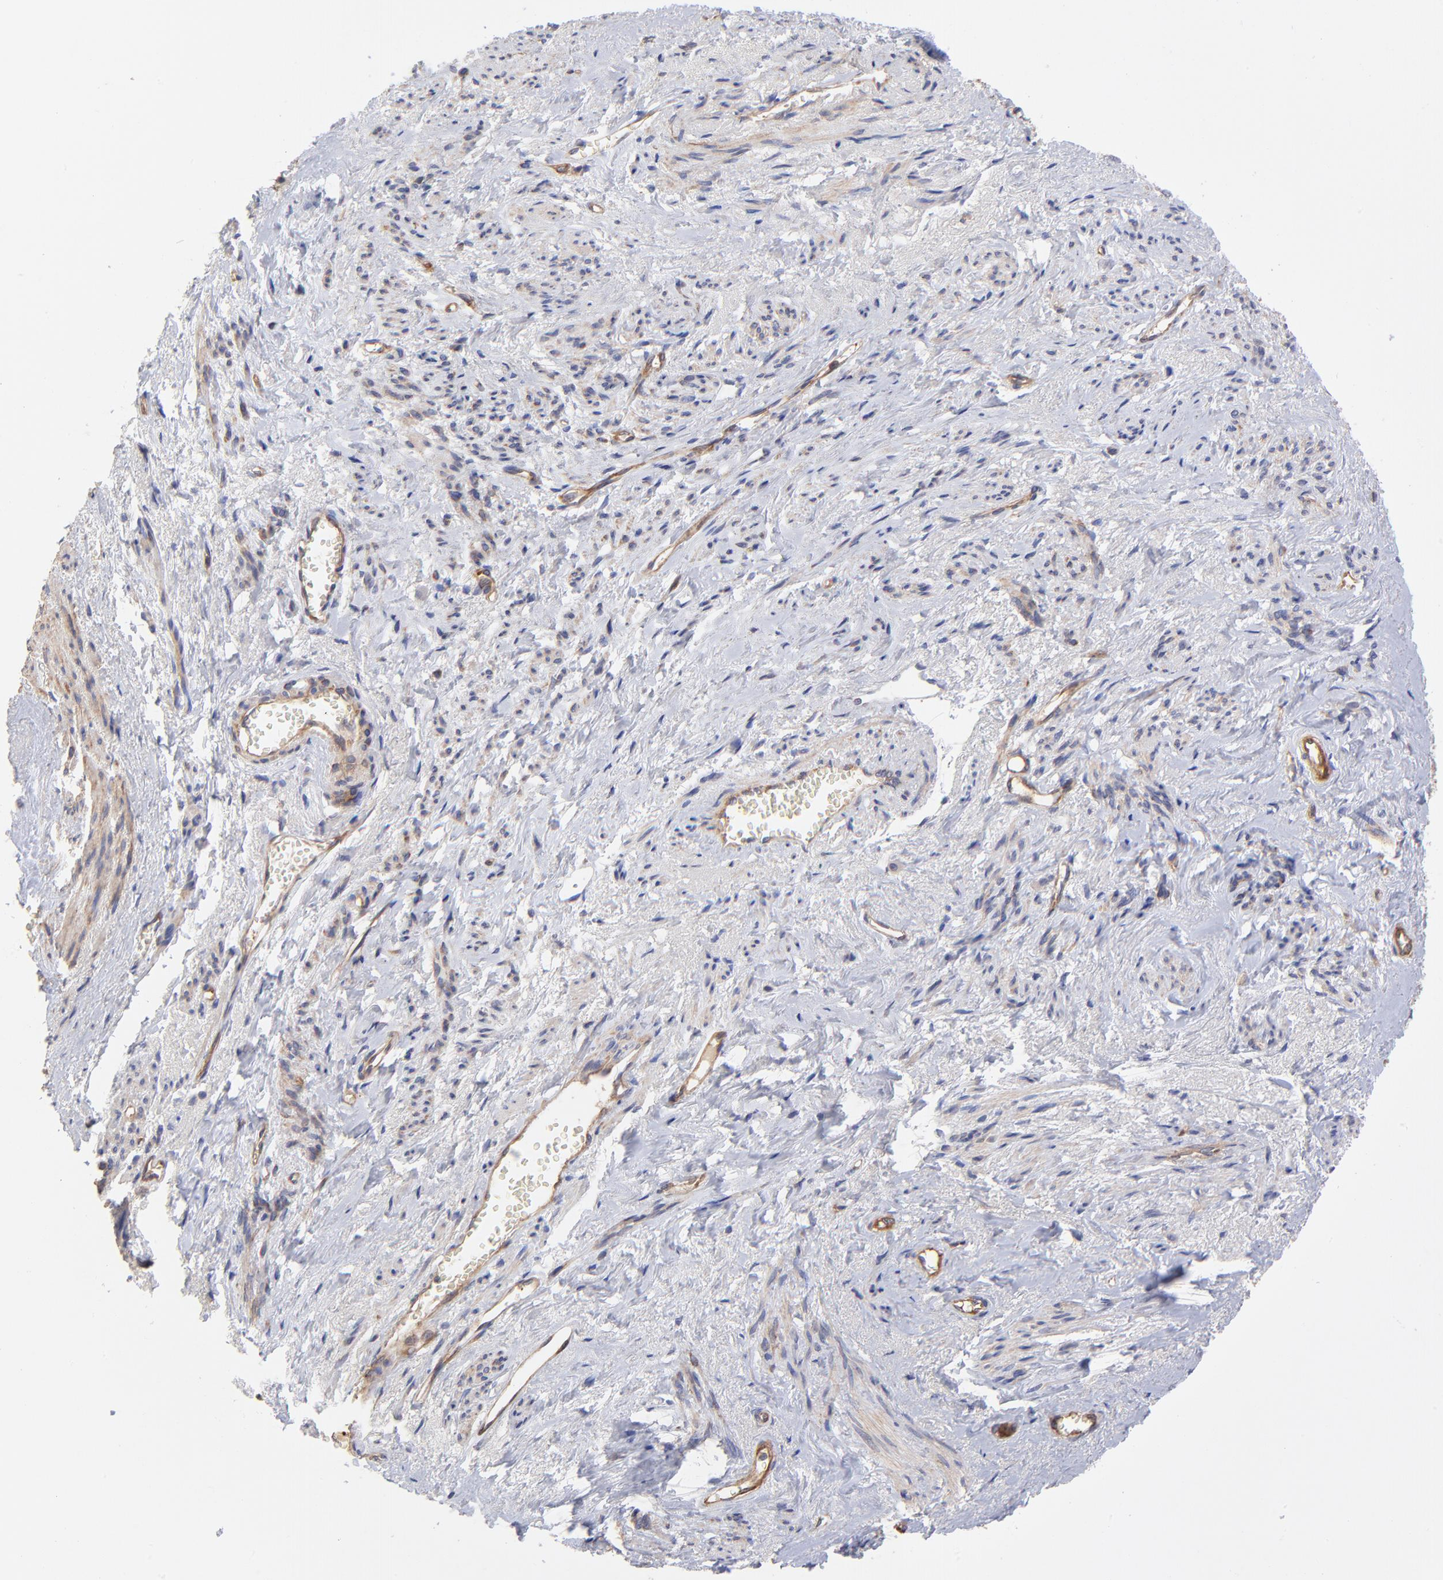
{"staining": {"intensity": "weak", "quantity": "<25%", "location": "cytoplasmic/membranous"}, "tissue": "endometrial cancer", "cell_type": "Tumor cells", "image_type": "cancer", "snomed": [{"axis": "morphology", "description": "Adenocarcinoma, NOS"}, {"axis": "topography", "description": "Endometrium"}], "caption": "Tumor cells show no significant staining in adenocarcinoma (endometrial). (Immunohistochemistry (ihc), brightfield microscopy, high magnification).", "gene": "ASB7", "patient": {"sex": "female", "age": 75}}